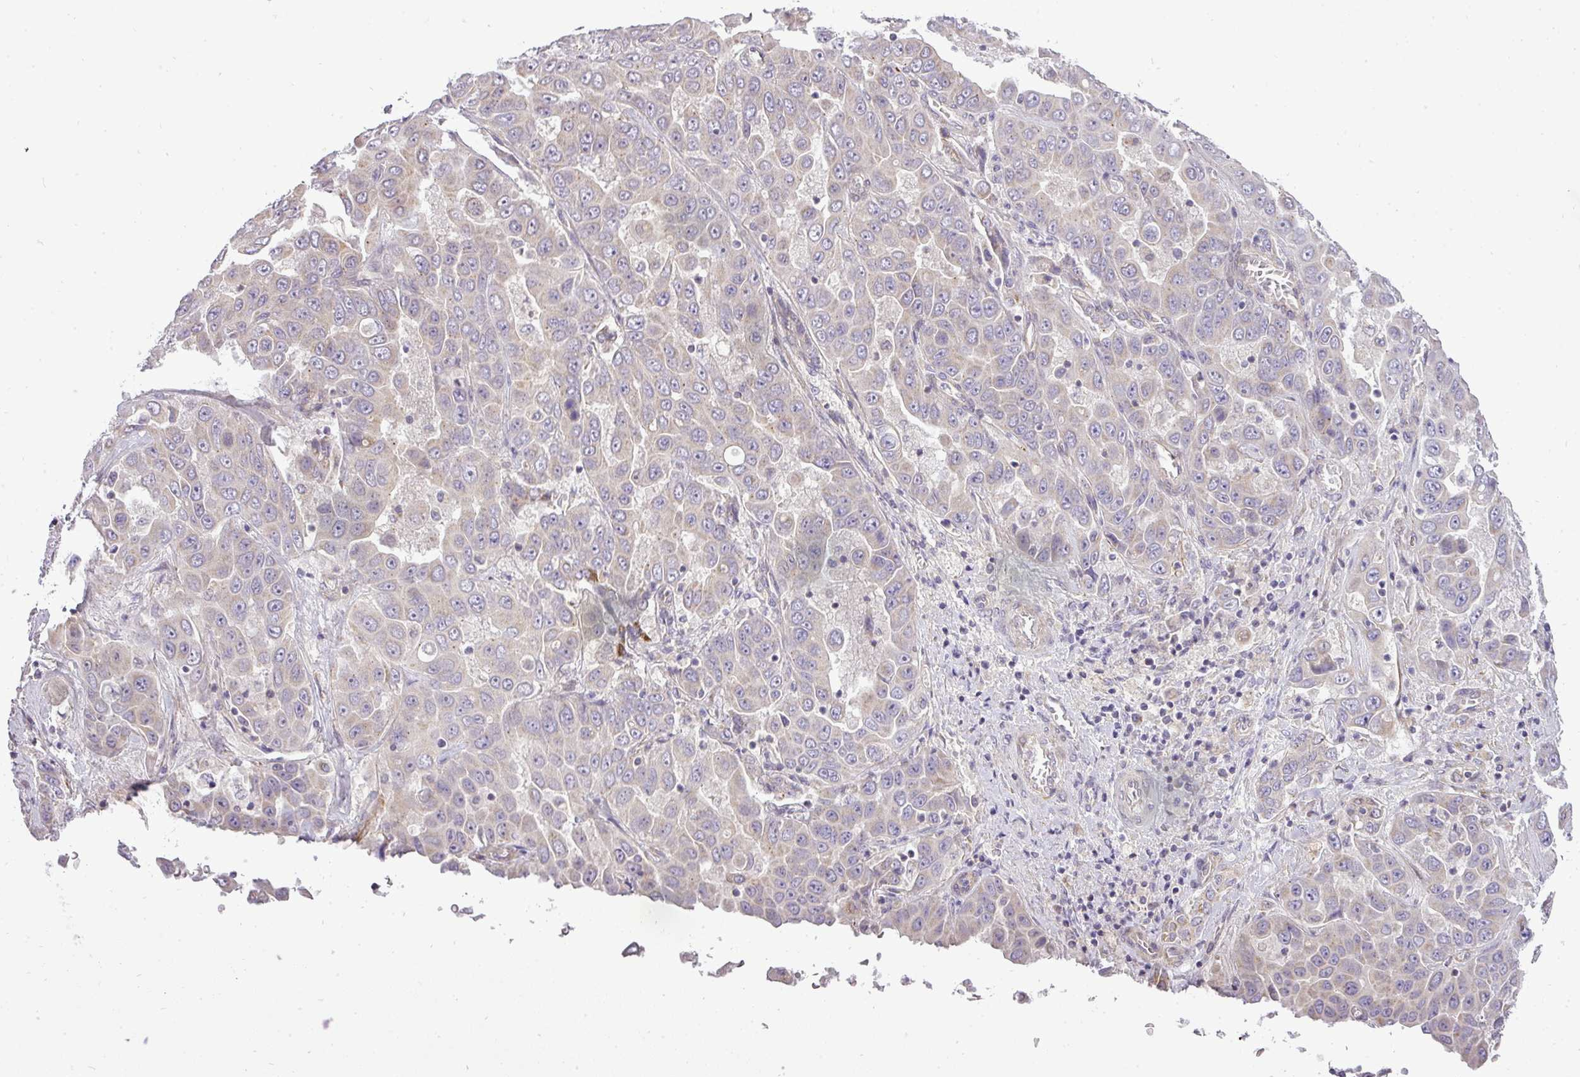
{"staining": {"intensity": "negative", "quantity": "none", "location": "none"}, "tissue": "liver cancer", "cell_type": "Tumor cells", "image_type": "cancer", "snomed": [{"axis": "morphology", "description": "Cholangiocarcinoma"}, {"axis": "topography", "description": "Liver"}], "caption": "Tumor cells show no significant protein positivity in liver cholangiocarcinoma.", "gene": "ZDHHC1", "patient": {"sex": "female", "age": 52}}